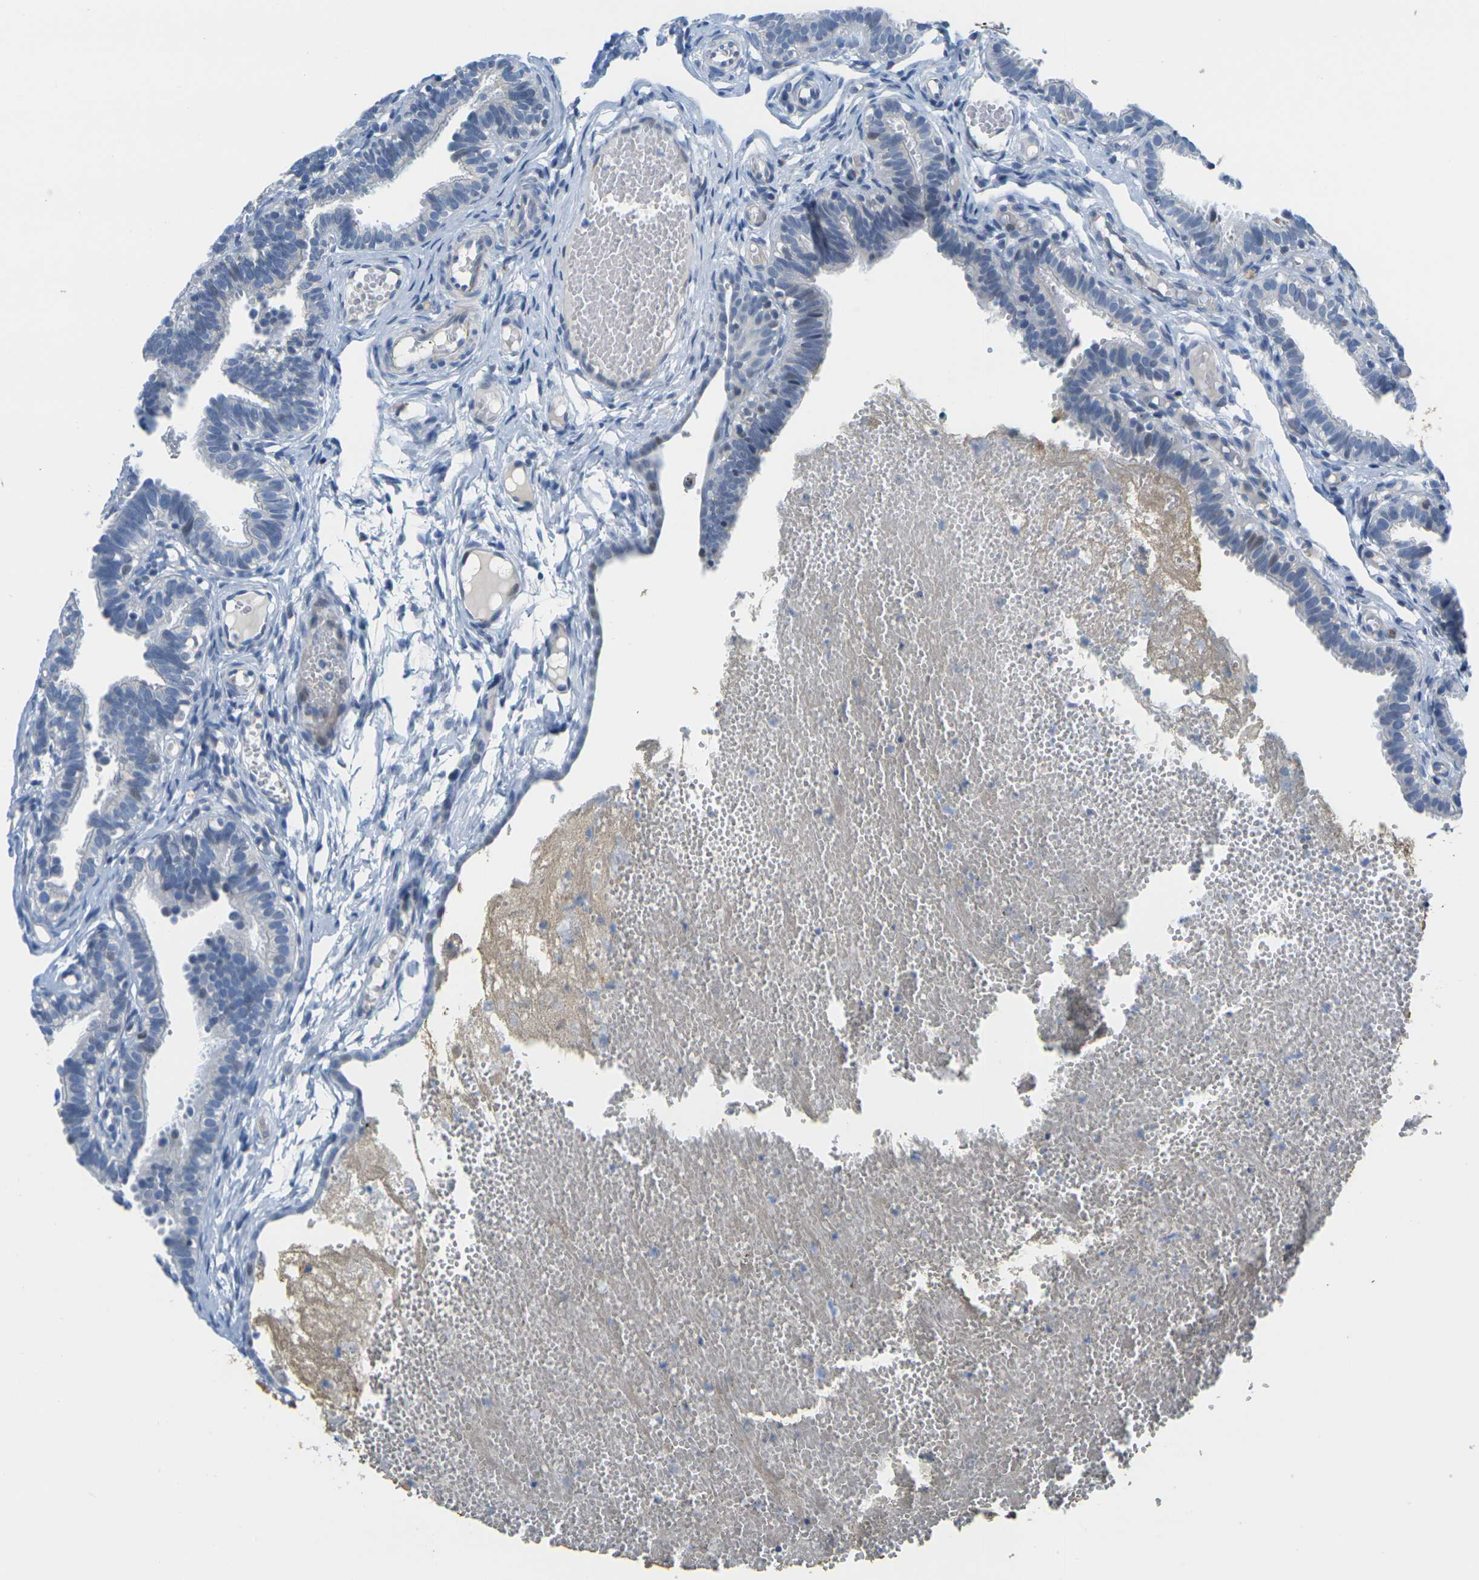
{"staining": {"intensity": "negative", "quantity": "none", "location": "none"}, "tissue": "fallopian tube", "cell_type": "Glandular cells", "image_type": "normal", "snomed": [{"axis": "morphology", "description": "Normal tissue, NOS"}, {"axis": "topography", "description": "Fallopian tube"}, {"axis": "topography", "description": "Placenta"}], "caption": "Glandular cells show no significant positivity in benign fallopian tube.", "gene": "OTOF", "patient": {"sex": "female", "age": 34}}